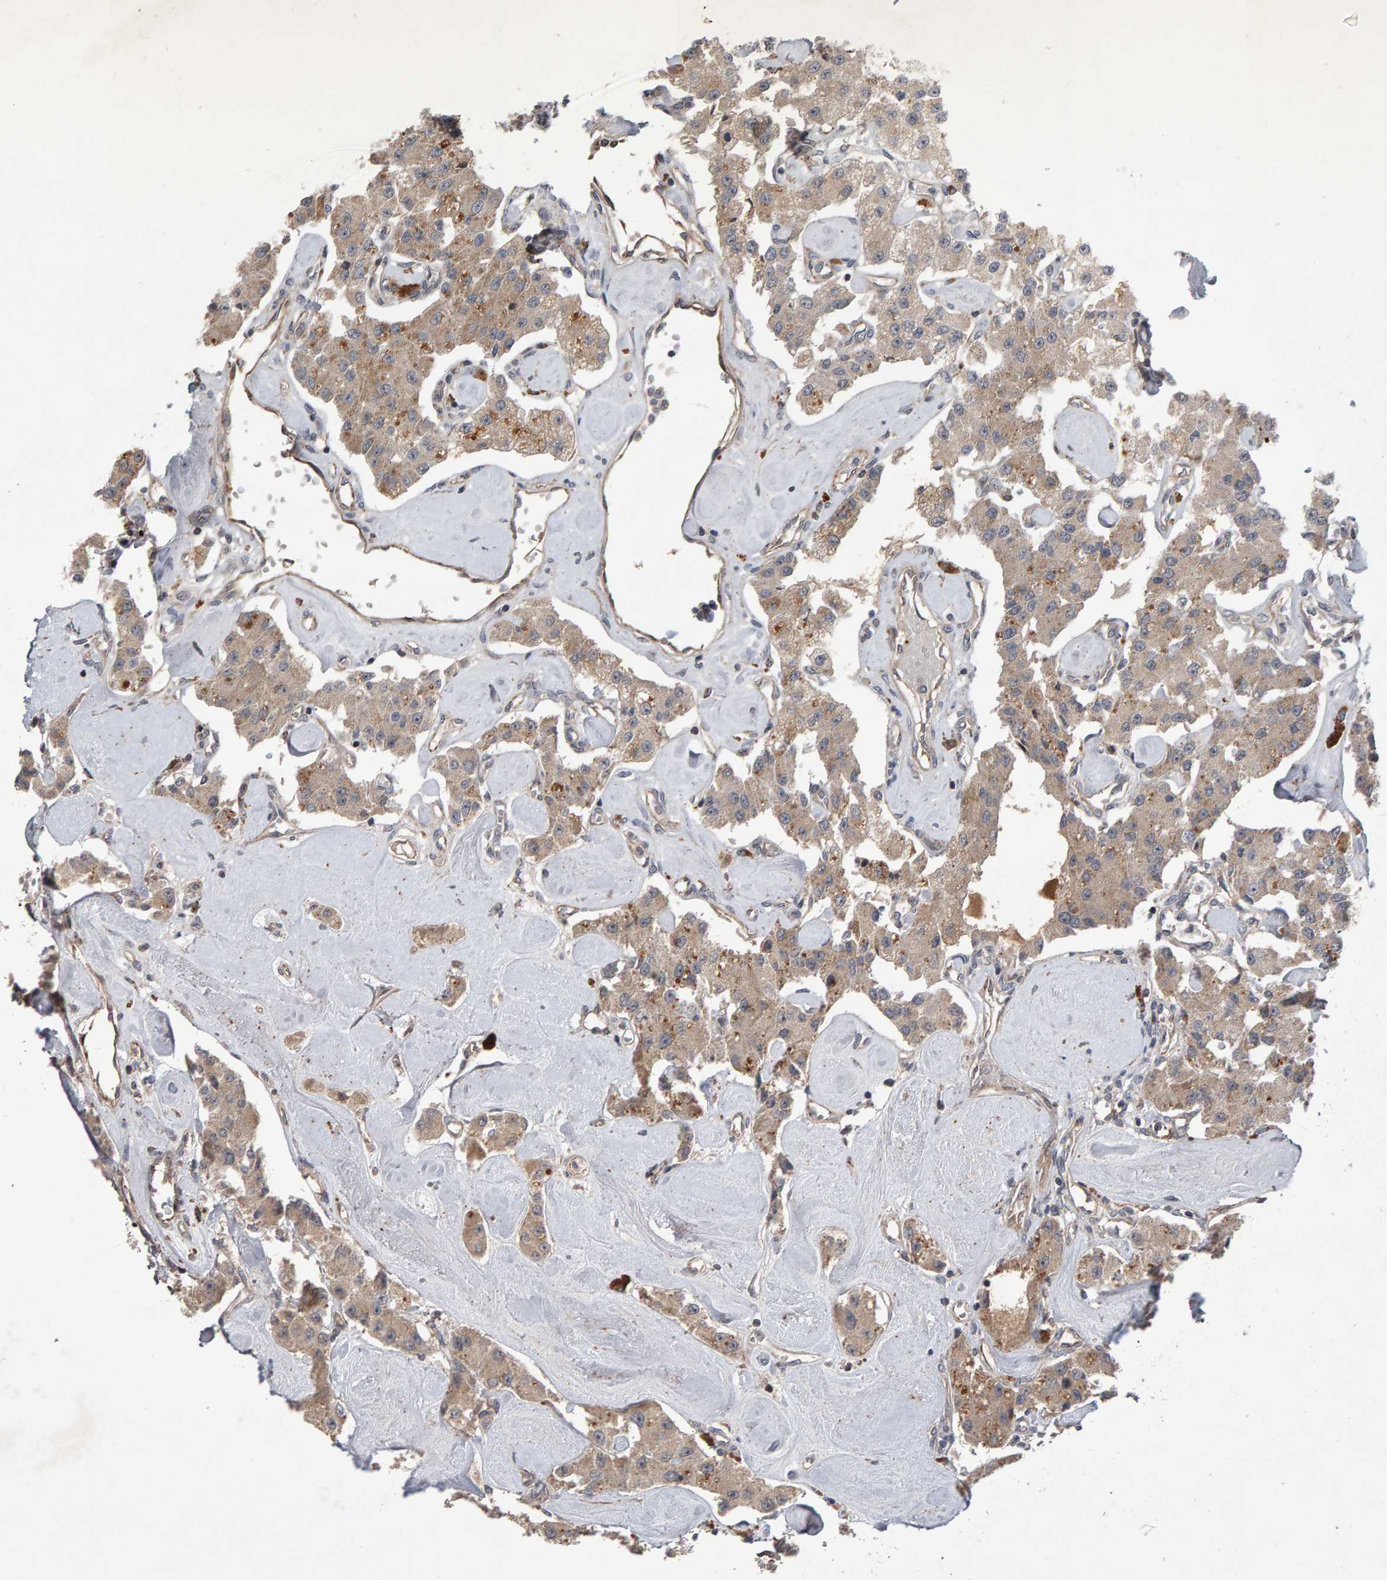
{"staining": {"intensity": "weak", "quantity": ">75%", "location": "cytoplasmic/membranous"}, "tissue": "carcinoid", "cell_type": "Tumor cells", "image_type": "cancer", "snomed": [{"axis": "morphology", "description": "Carcinoid, malignant, NOS"}, {"axis": "topography", "description": "Pancreas"}], "caption": "Immunohistochemical staining of carcinoid reveals low levels of weak cytoplasmic/membranous staining in about >75% of tumor cells.", "gene": "COASY", "patient": {"sex": "male", "age": 41}}